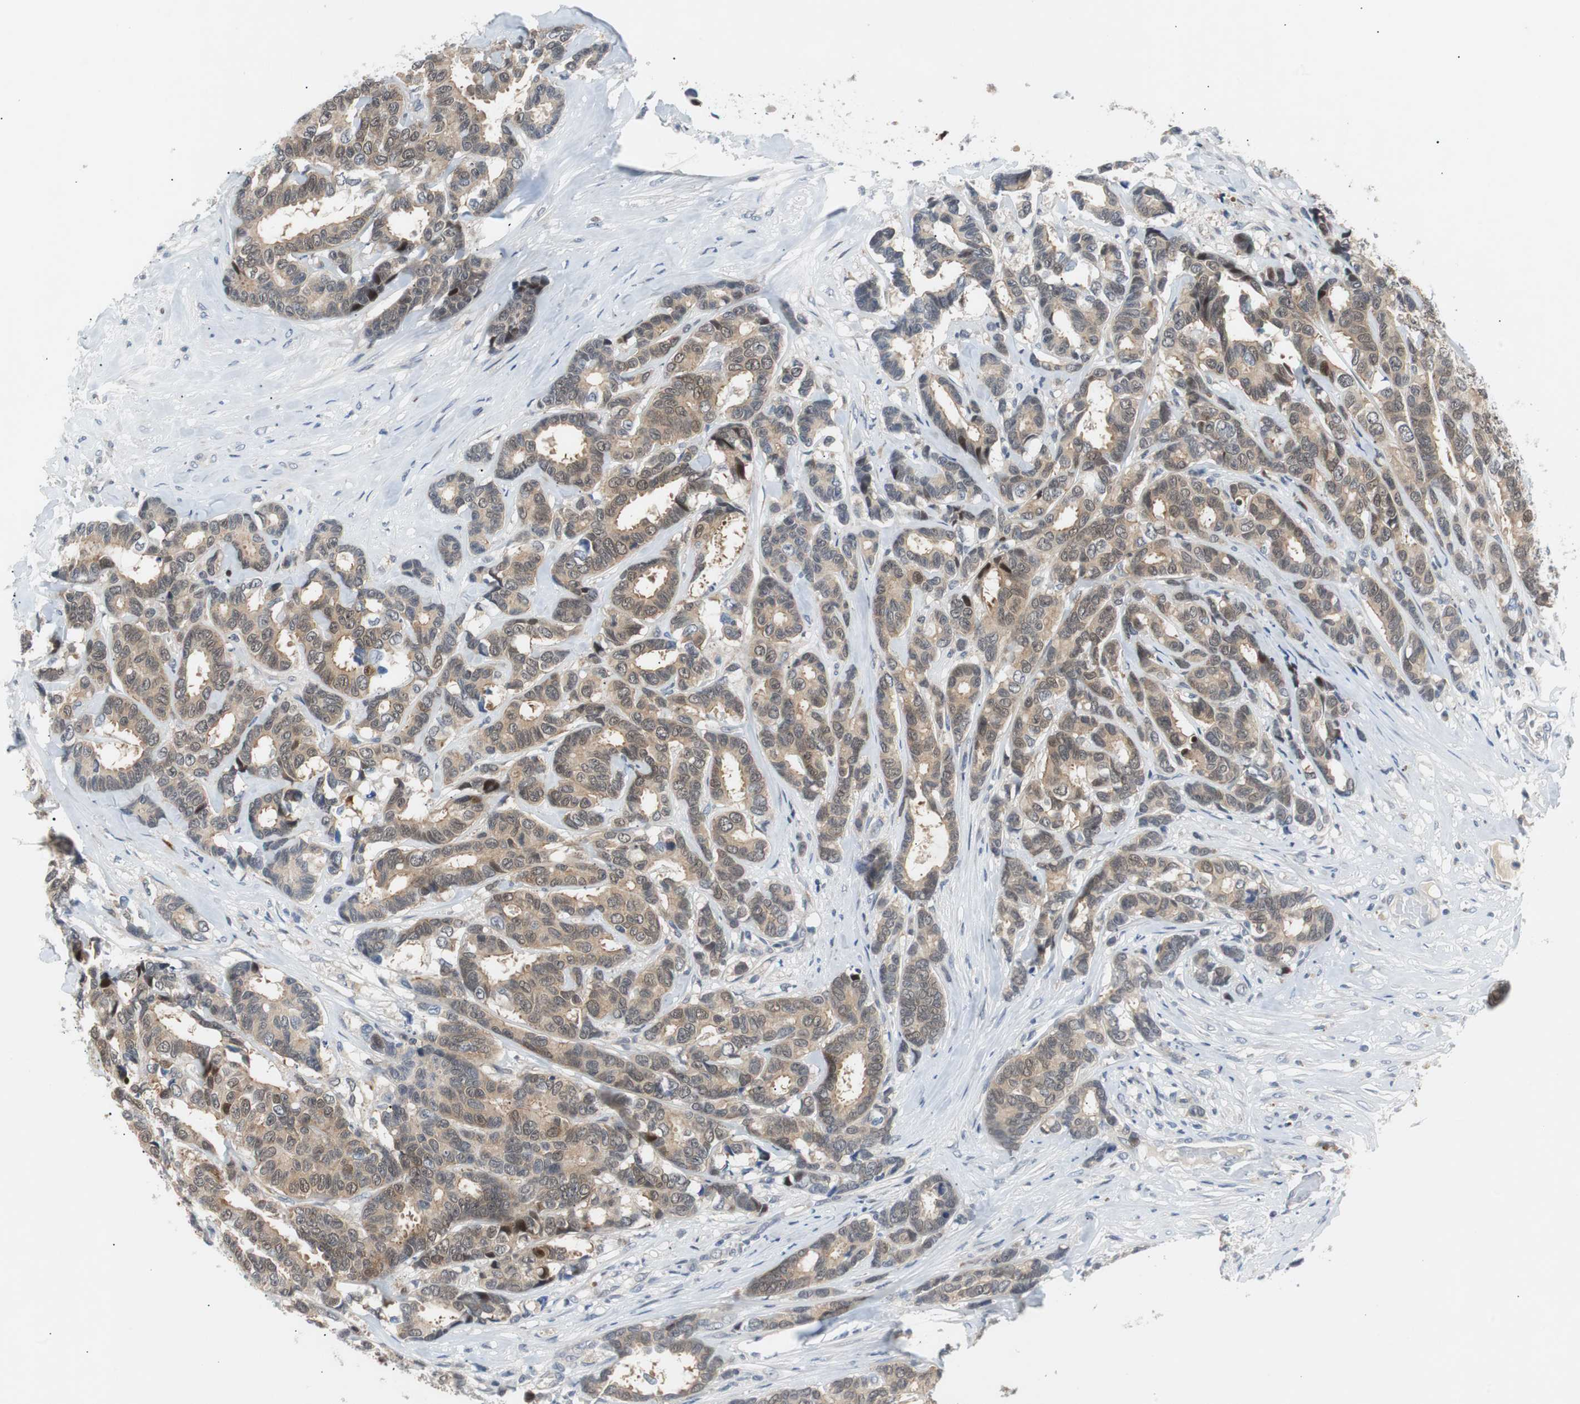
{"staining": {"intensity": "weak", "quantity": "25%-75%", "location": "cytoplasmic/membranous,nuclear"}, "tissue": "breast cancer", "cell_type": "Tumor cells", "image_type": "cancer", "snomed": [{"axis": "morphology", "description": "Duct carcinoma"}, {"axis": "topography", "description": "Breast"}], "caption": "Human breast cancer stained for a protein (brown) demonstrates weak cytoplasmic/membranous and nuclear positive expression in approximately 25%-75% of tumor cells.", "gene": "MAP2K4", "patient": {"sex": "female", "age": 87}}